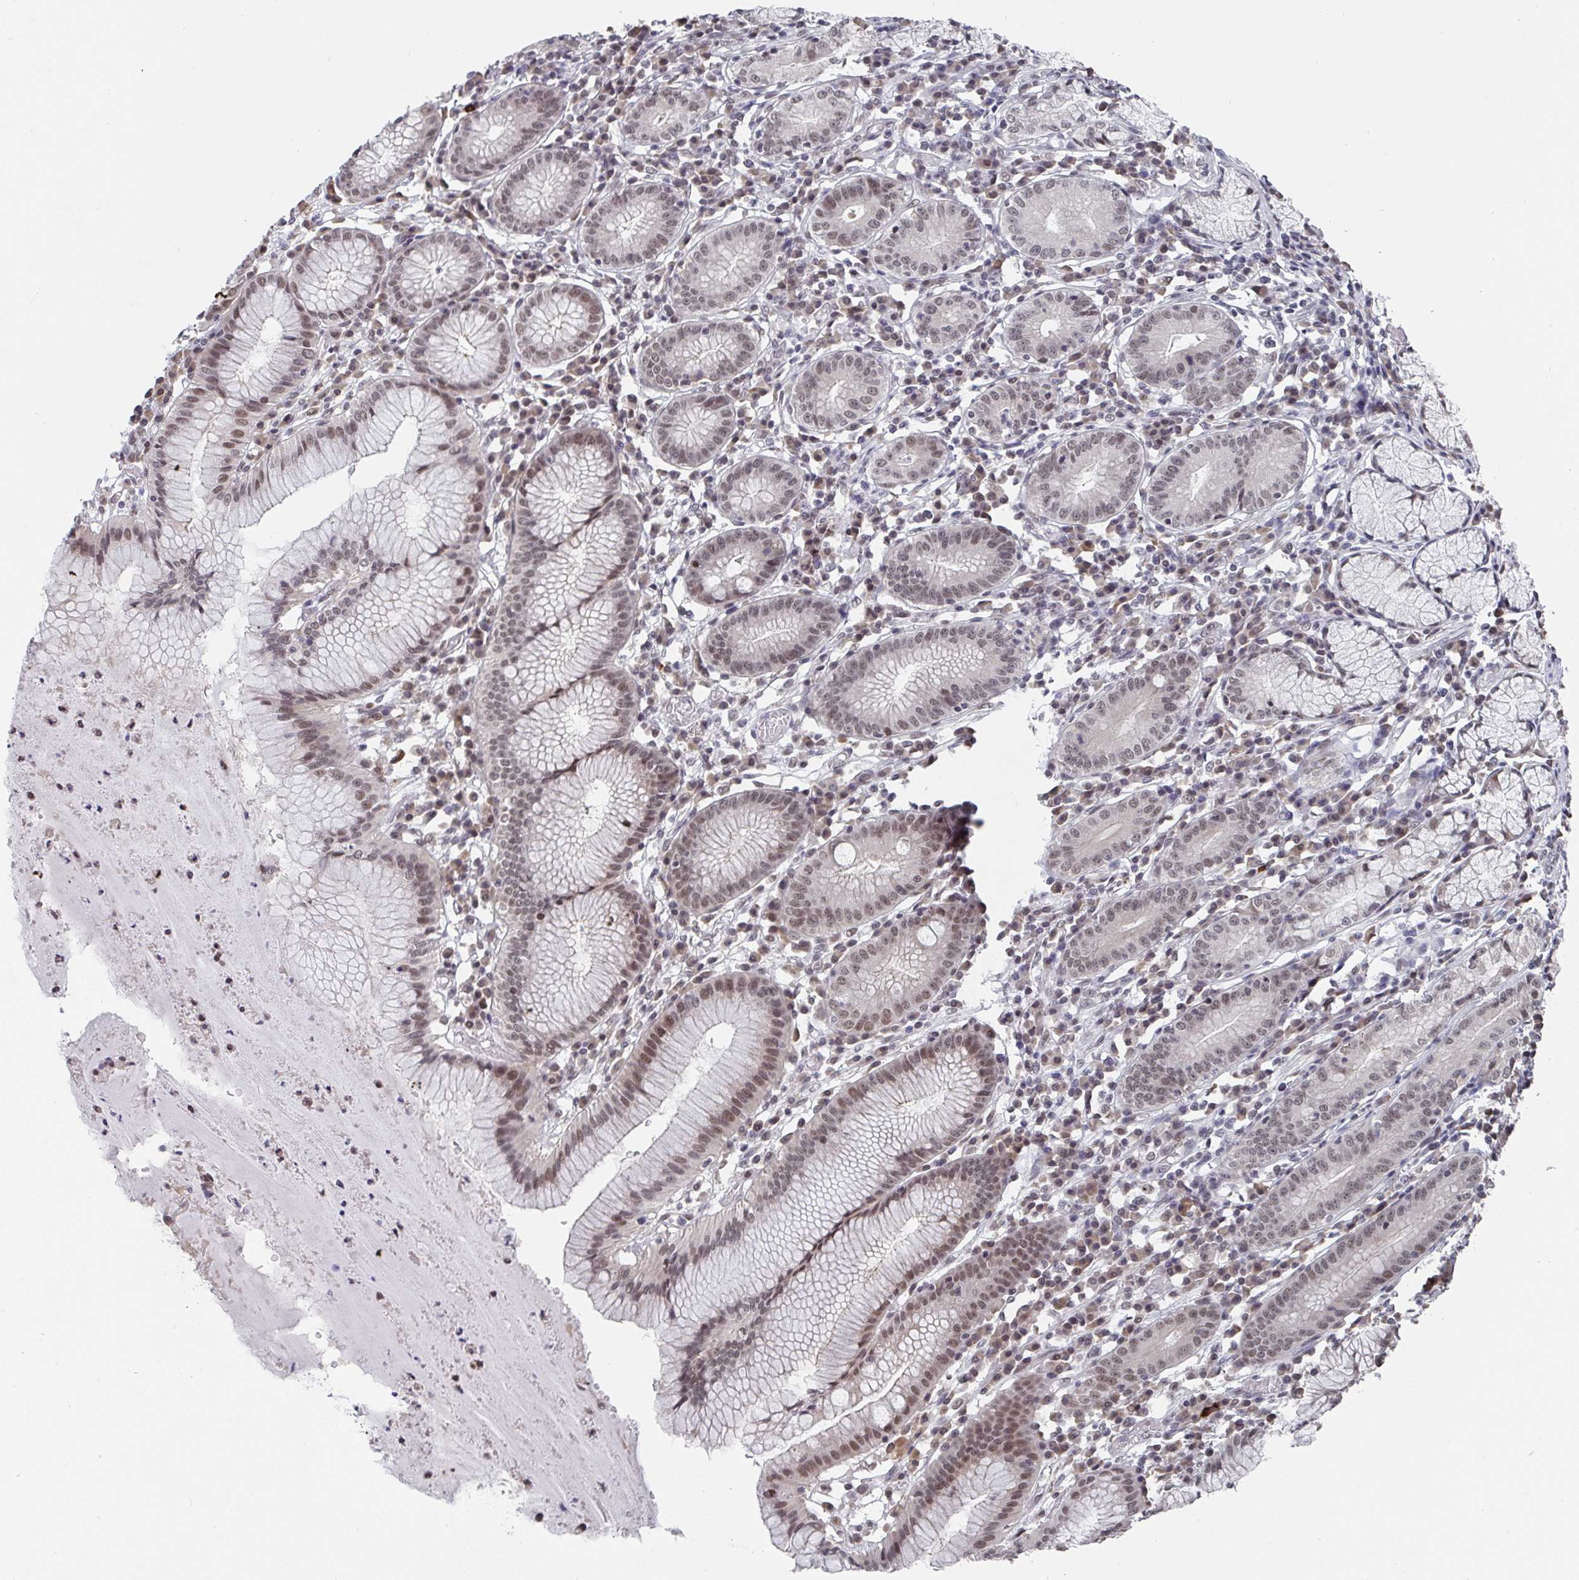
{"staining": {"intensity": "moderate", "quantity": ">75%", "location": "nuclear"}, "tissue": "stomach", "cell_type": "Glandular cells", "image_type": "normal", "snomed": [{"axis": "morphology", "description": "Normal tissue, NOS"}, {"axis": "topography", "description": "Stomach"}], "caption": "Moderate nuclear positivity for a protein is identified in about >75% of glandular cells of benign stomach using immunohistochemistry (IHC).", "gene": "JMJD1C", "patient": {"sex": "male", "age": 55}}